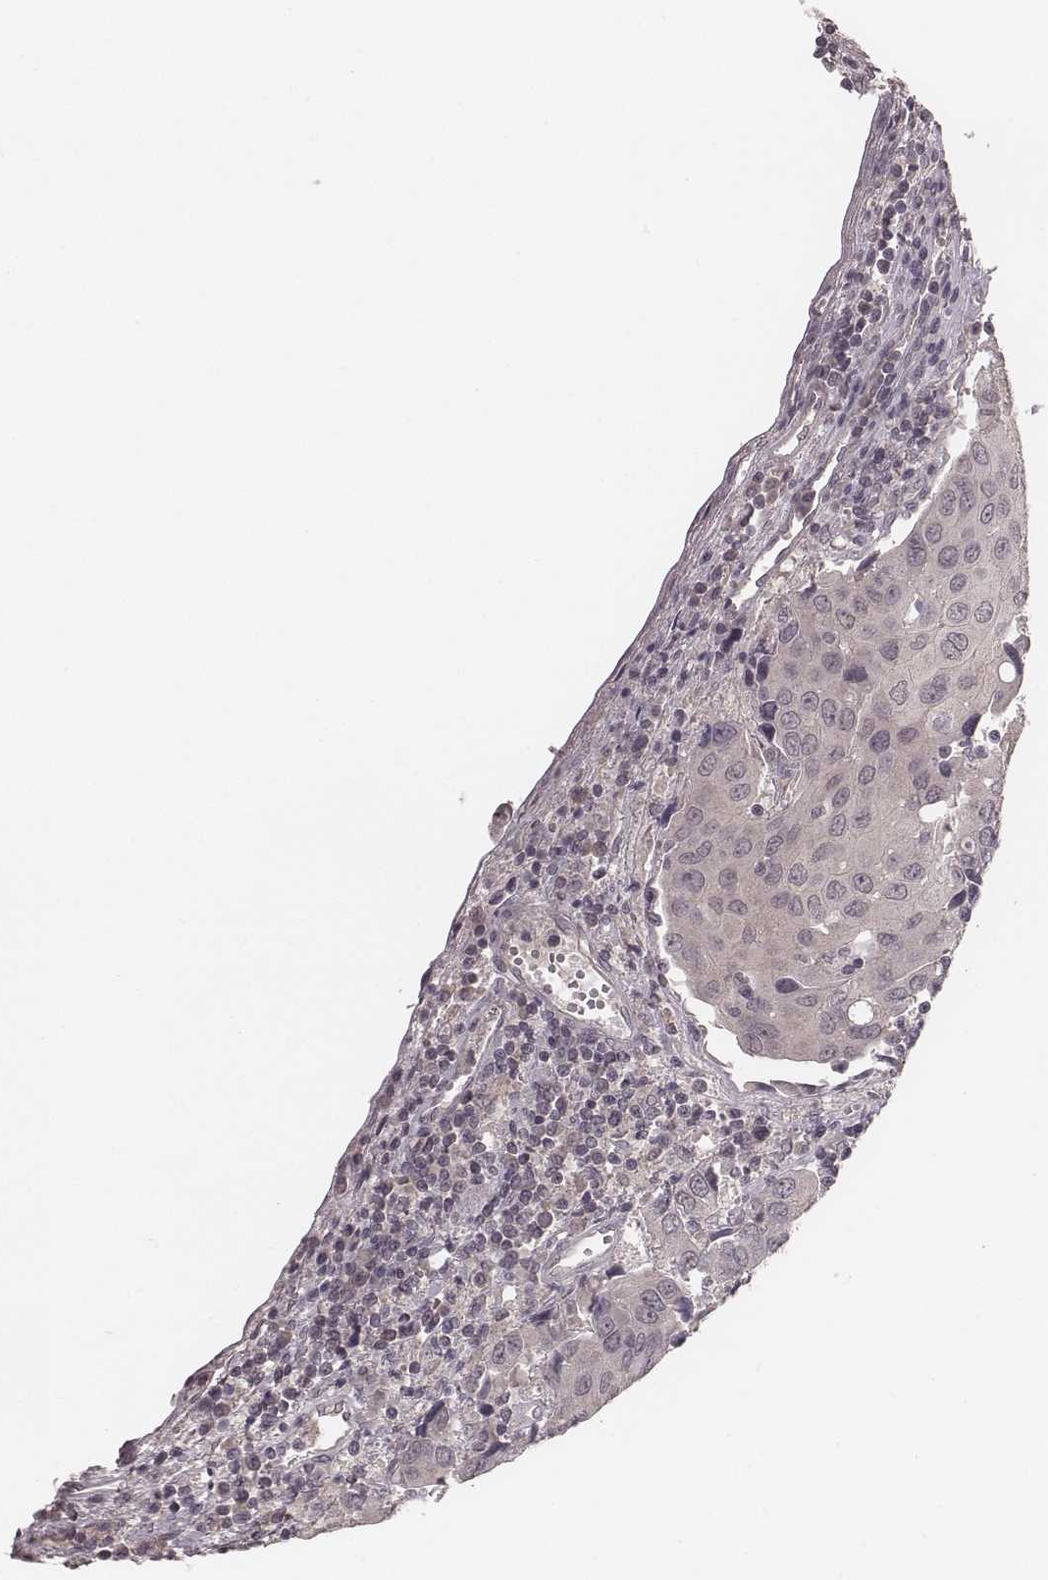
{"staining": {"intensity": "negative", "quantity": "none", "location": "none"}, "tissue": "urothelial cancer", "cell_type": "Tumor cells", "image_type": "cancer", "snomed": [{"axis": "morphology", "description": "Urothelial carcinoma, High grade"}, {"axis": "topography", "description": "Urinary bladder"}], "caption": "Micrograph shows no protein expression in tumor cells of urothelial cancer tissue.", "gene": "LY6K", "patient": {"sex": "female", "age": 85}}